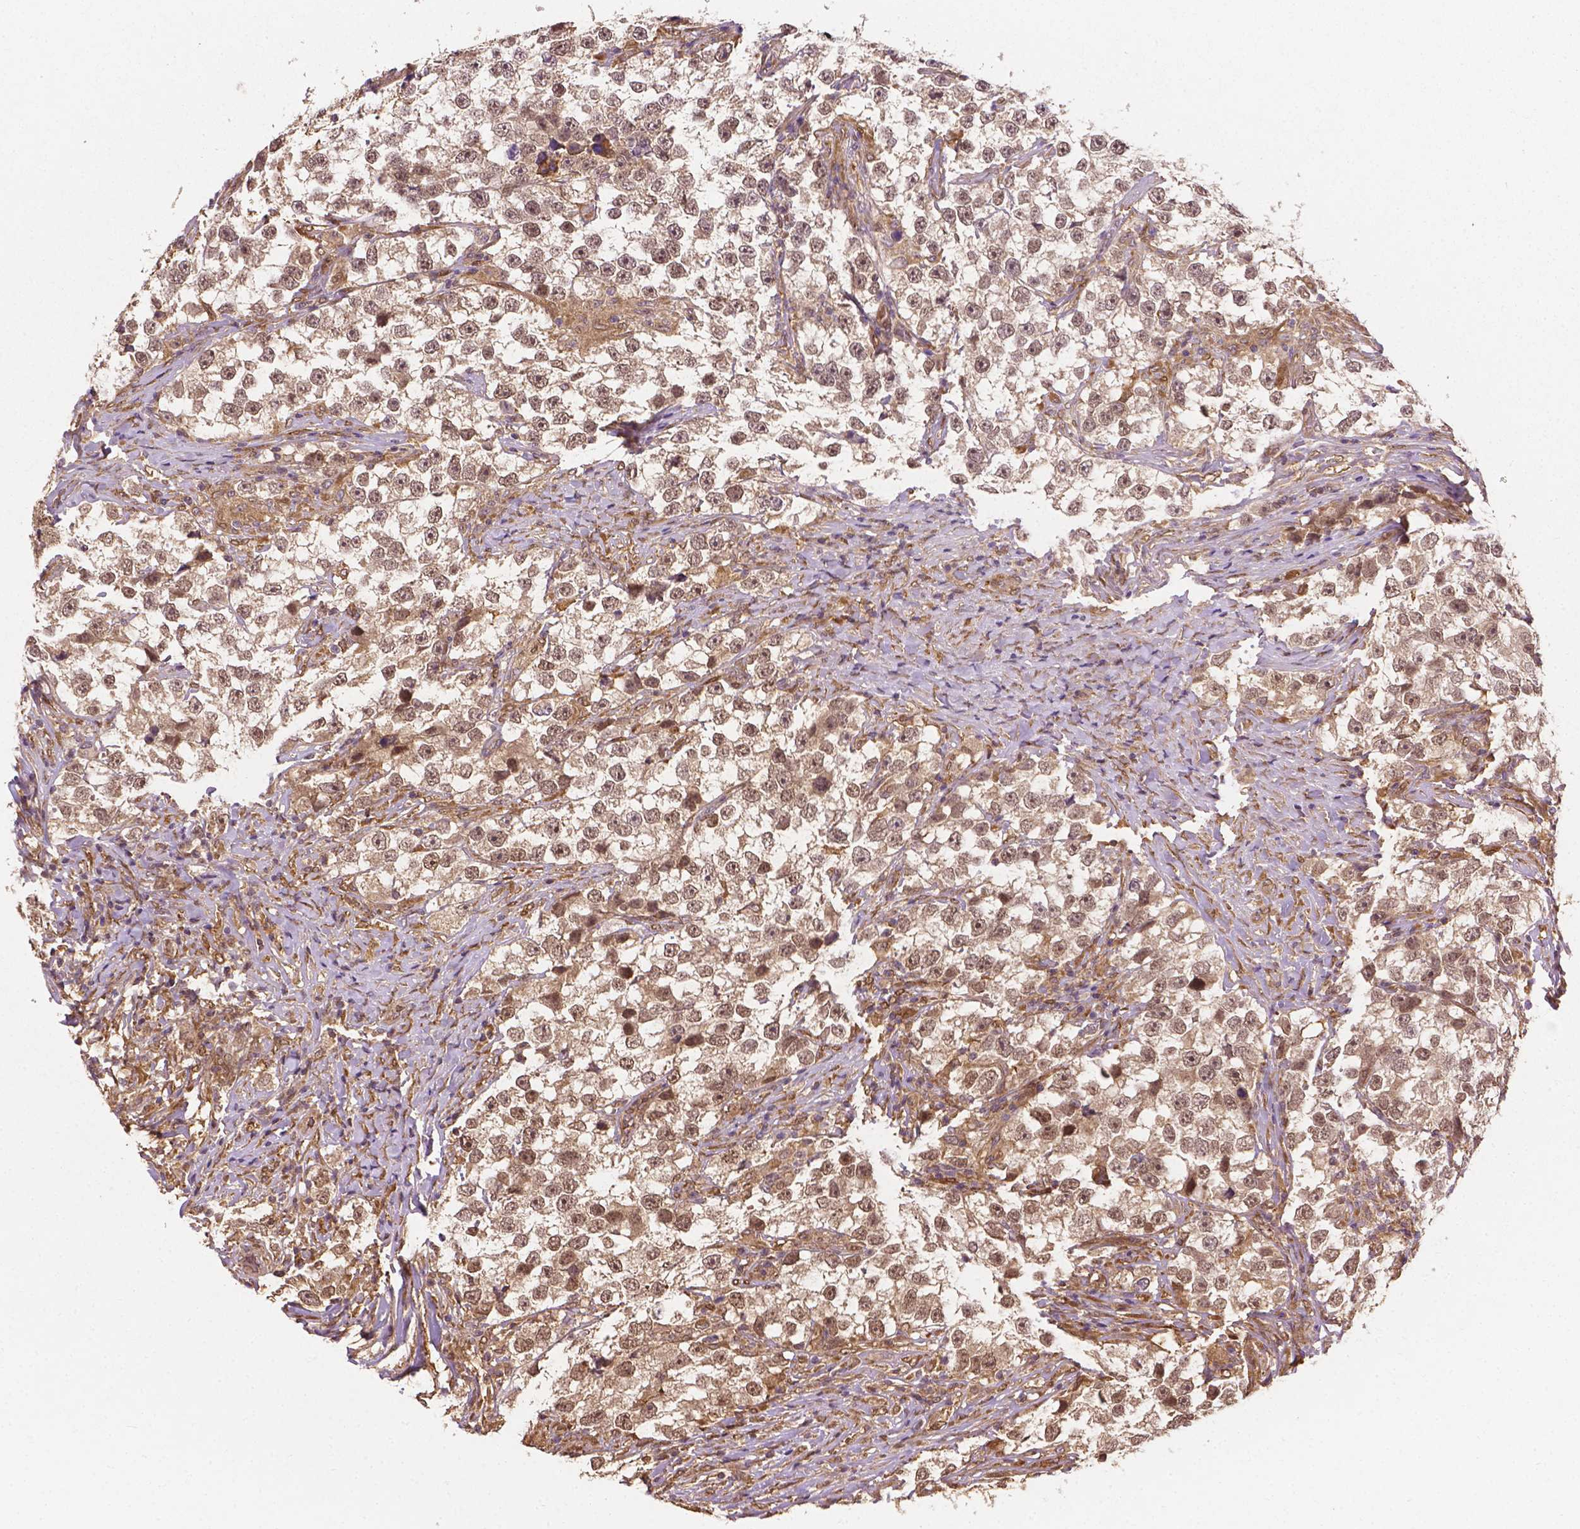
{"staining": {"intensity": "weak", "quantity": ">75%", "location": "cytoplasmic/membranous,nuclear"}, "tissue": "testis cancer", "cell_type": "Tumor cells", "image_type": "cancer", "snomed": [{"axis": "morphology", "description": "Seminoma, NOS"}, {"axis": "topography", "description": "Testis"}], "caption": "Immunohistochemical staining of human testis cancer (seminoma) demonstrates low levels of weak cytoplasmic/membranous and nuclear expression in approximately >75% of tumor cells. Using DAB (3,3'-diaminobenzidine) (brown) and hematoxylin (blue) stains, captured at high magnification using brightfield microscopy.", "gene": "YAP1", "patient": {"sex": "male", "age": 46}}